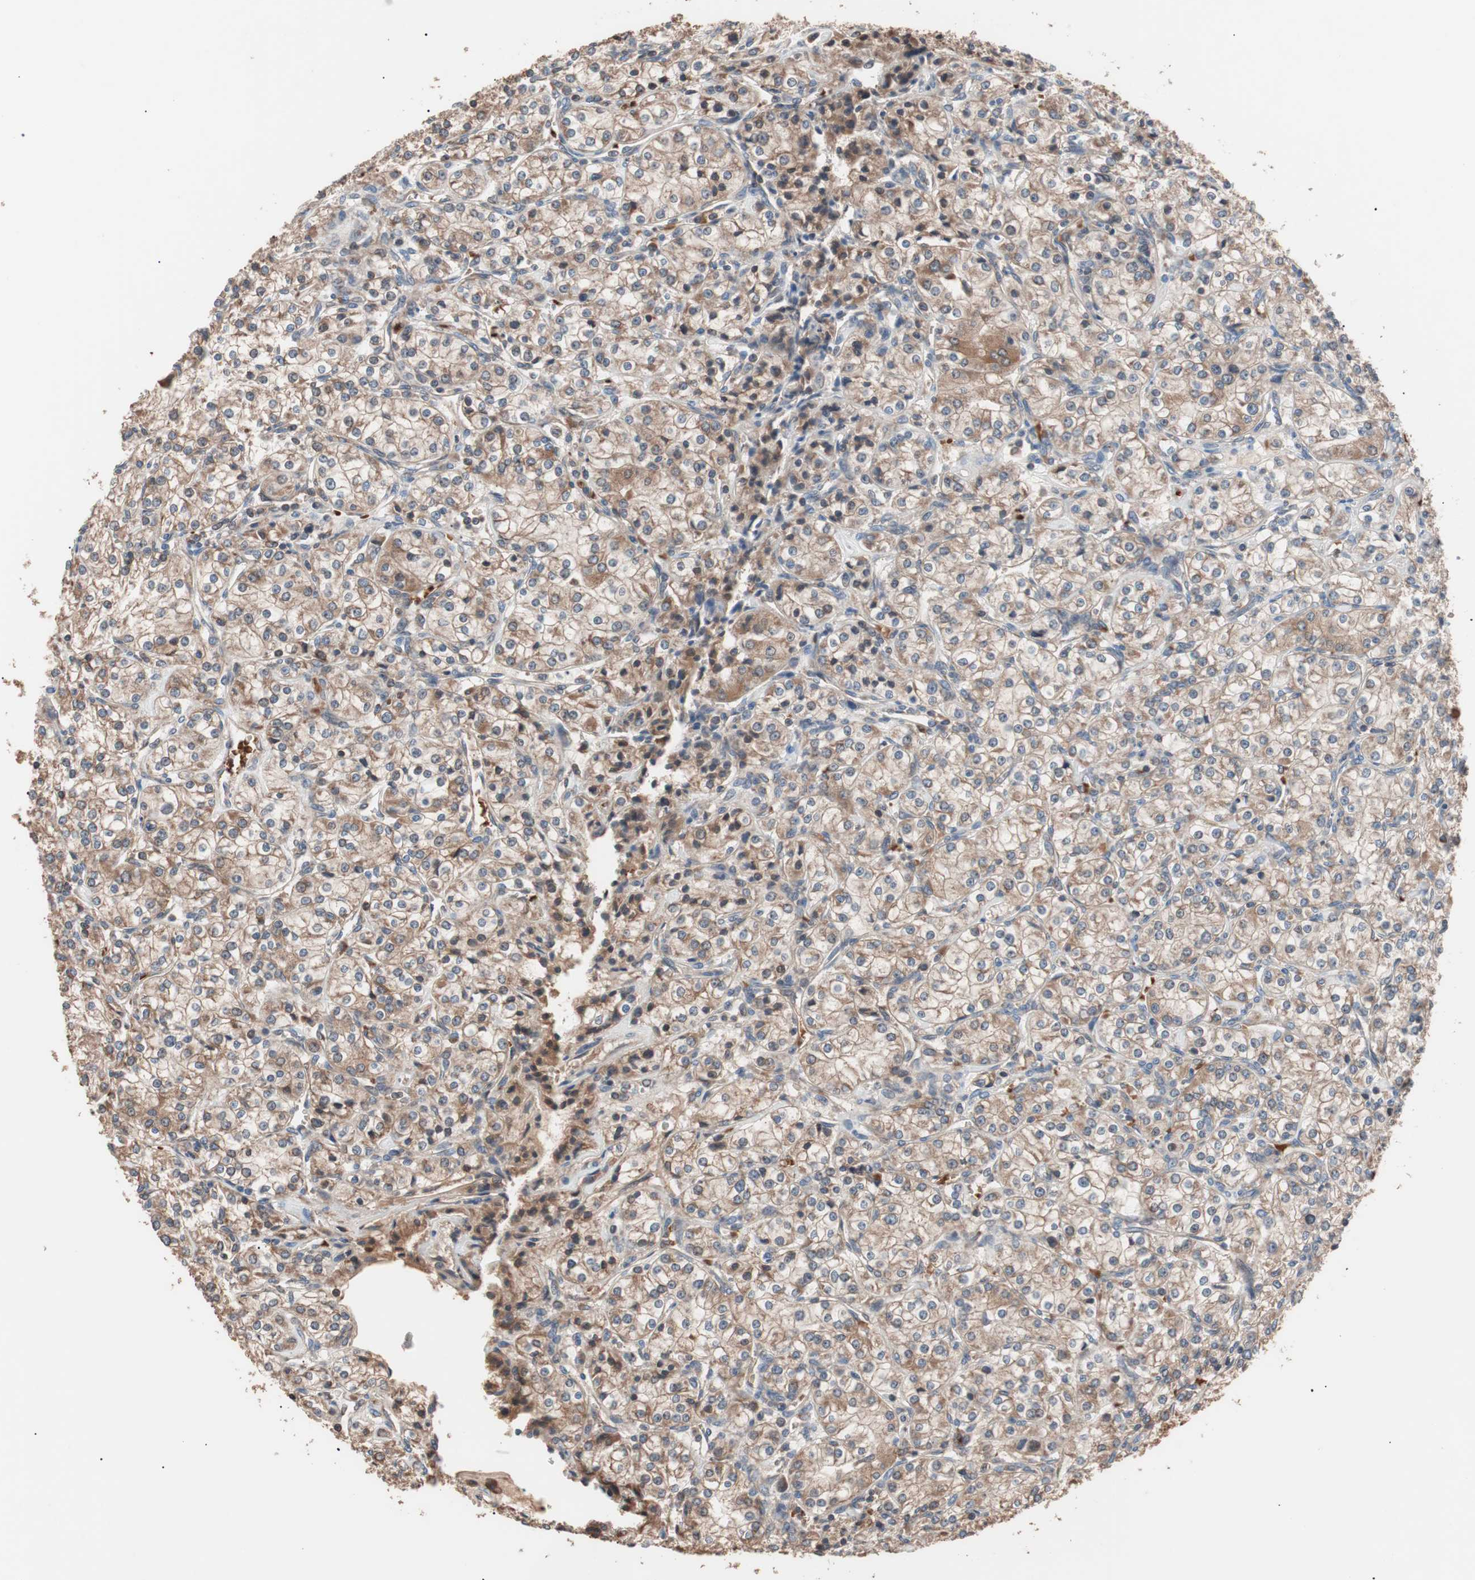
{"staining": {"intensity": "moderate", "quantity": ">75%", "location": "cytoplasmic/membranous"}, "tissue": "renal cancer", "cell_type": "Tumor cells", "image_type": "cancer", "snomed": [{"axis": "morphology", "description": "Adenocarcinoma, NOS"}, {"axis": "topography", "description": "Kidney"}], "caption": "Moderate cytoplasmic/membranous protein expression is present in approximately >75% of tumor cells in renal cancer.", "gene": "GLYCTK", "patient": {"sex": "male", "age": 77}}